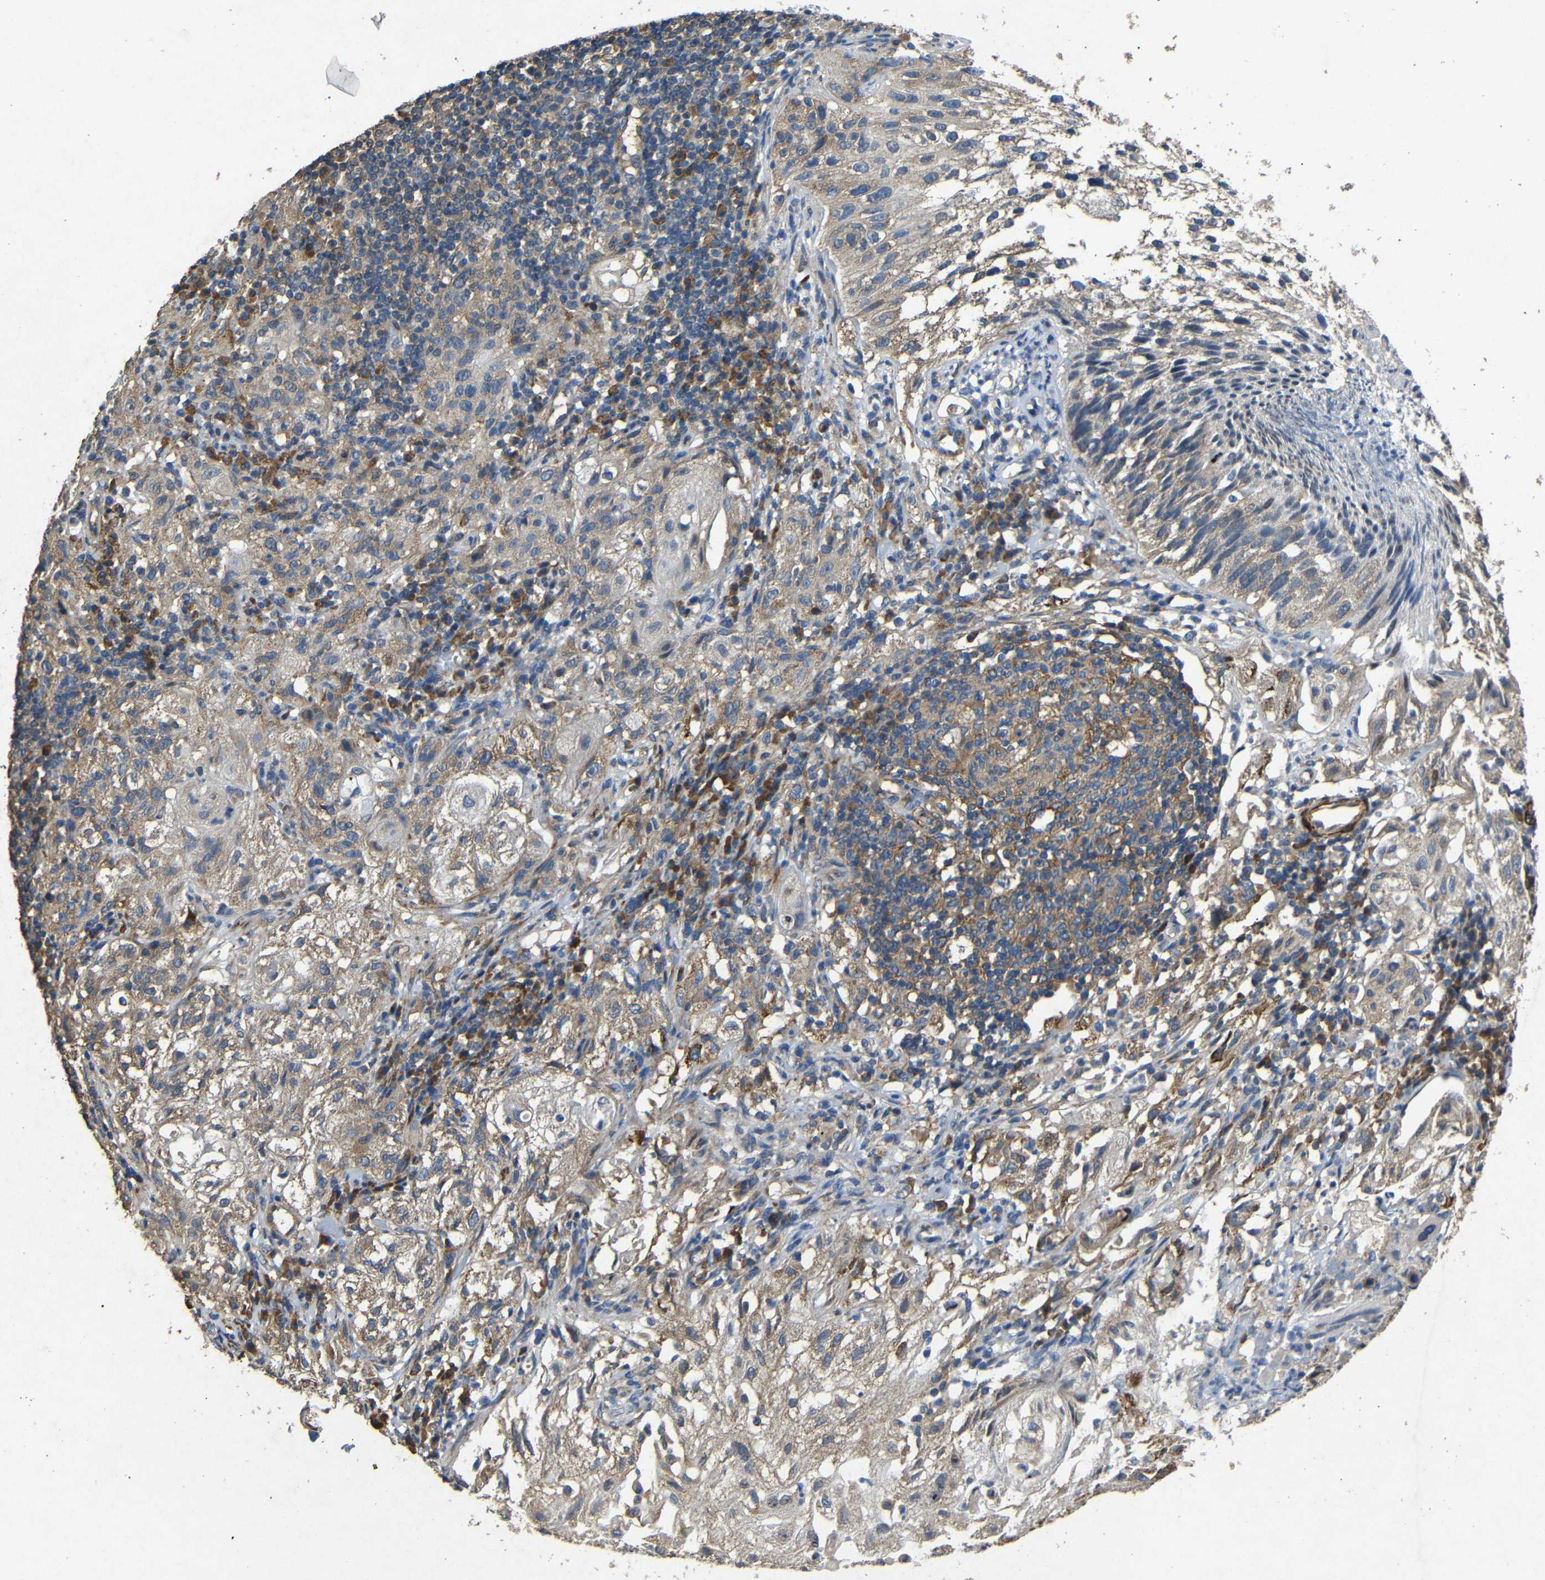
{"staining": {"intensity": "weak", "quantity": ">75%", "location": "cytoplasmic/membranous"}, "tissue": "lung cancer", "cell_type": "Tumor cells", "image_type": "cancer", "snomed": [{"axis": "morphology", "description": "Inflammation, NOS"}, {"axis": "morphology", "description": "Squamous cell carcinoma, NOS"}, {"axis": "topography", "description": "Lymph node"}, {"axis": "topography", "description": "Soft tissue"}, {"axis": "topography", "description": "Lung"}], "caption": "A brown stain labels weak cytoplasmic/membranous positivity of a protein in lung cancer tumor cells.", "gene": "BNIP3", "patient": {"sex": "male", "age": 66}}